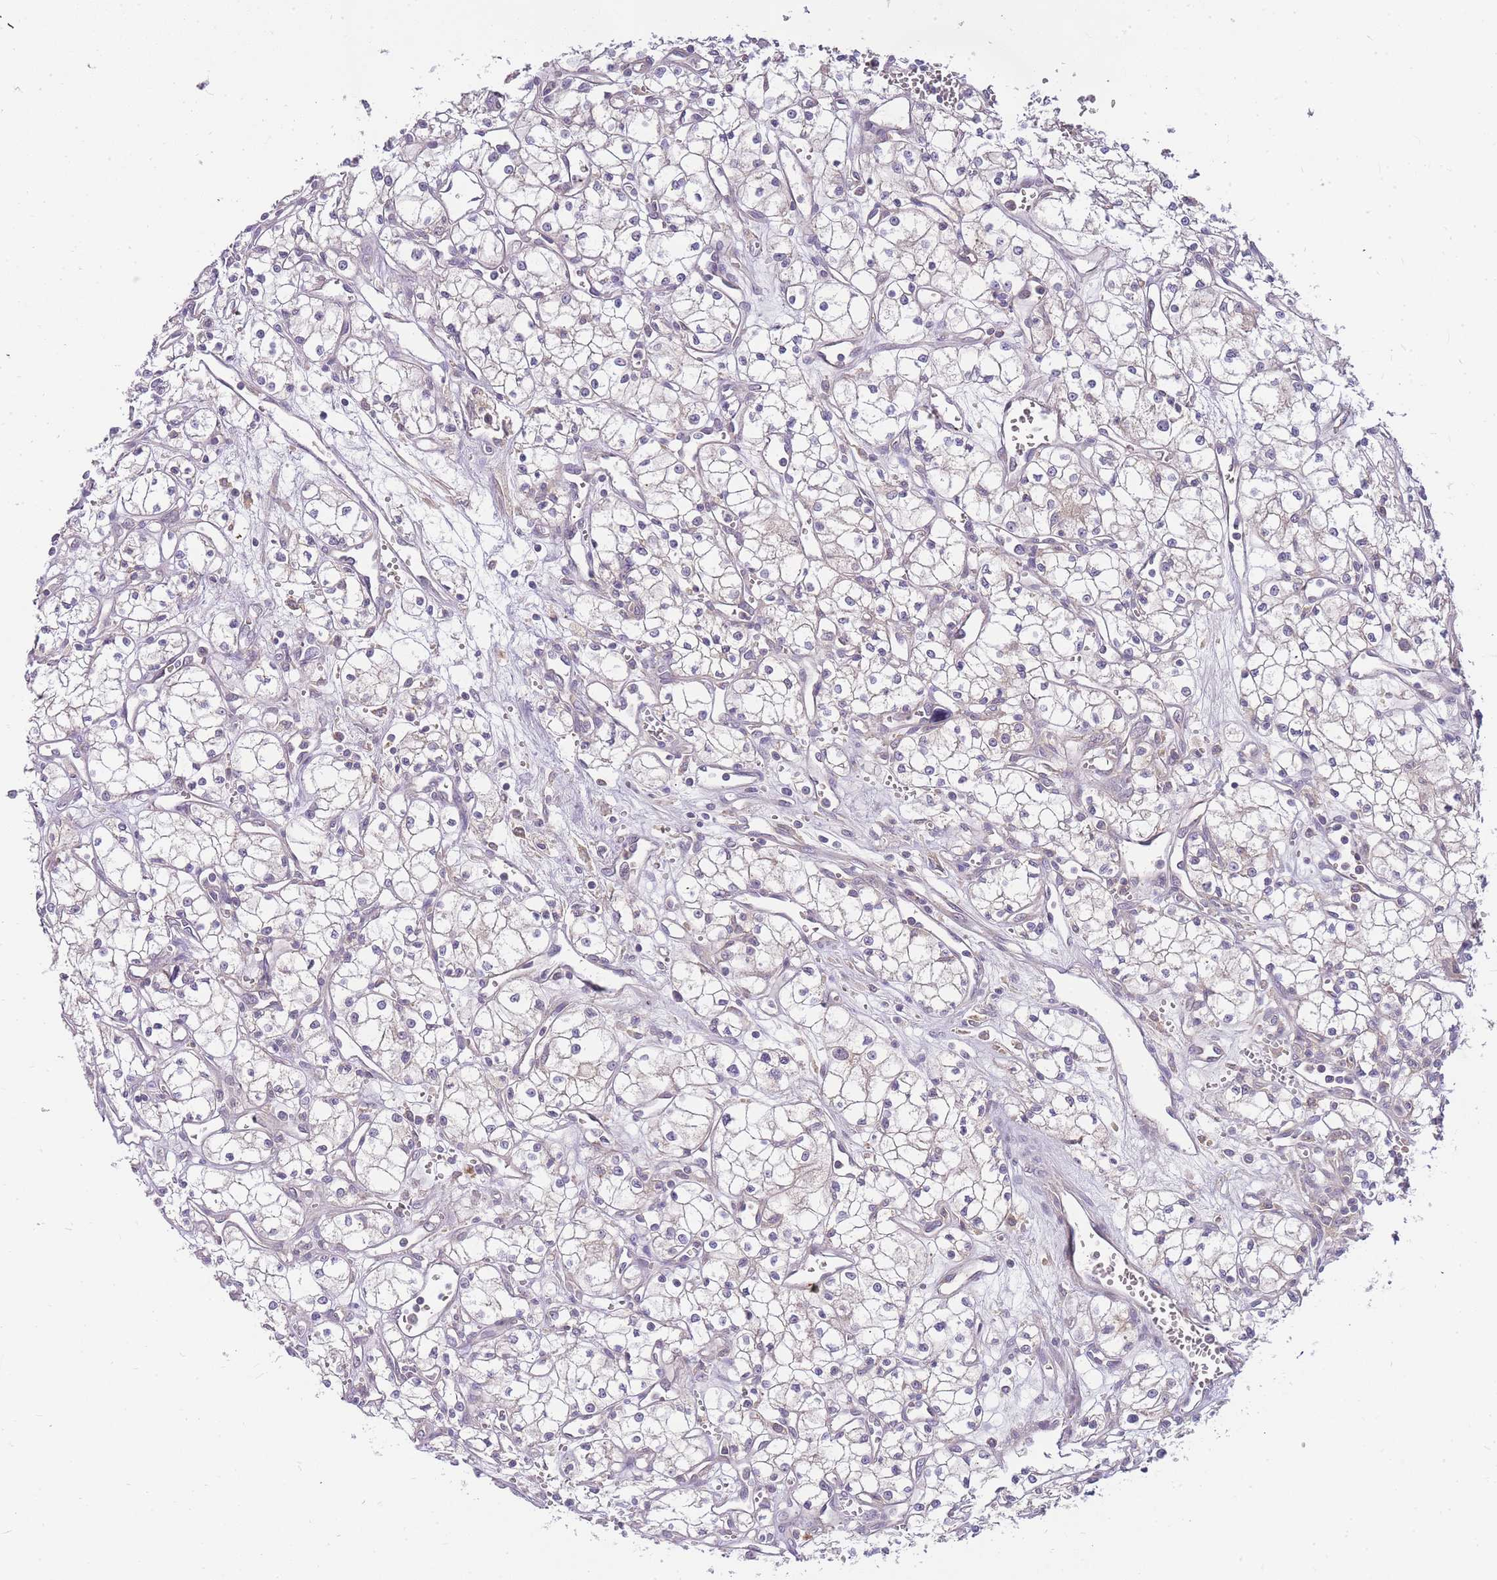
{"staining": {"intensity": "negative", "quantity": "none", "location": "none"}, "tissue": "renal cancer", "cell_type": "Tumor cells", "image_type": "cancer", "snomed": [{"axis": "morphology", "description": "Adenocarcinoma, NOS"}, {"axis": "topography", "description": "Kidney"}], "caption": "Immunohistochemistry (IHC) micrograph of renal cancer stained for a protein (brown), which shows no expression in tumor cells.", "gene": "ZNF577", "patient": {"sex": "male", "age": 59}}